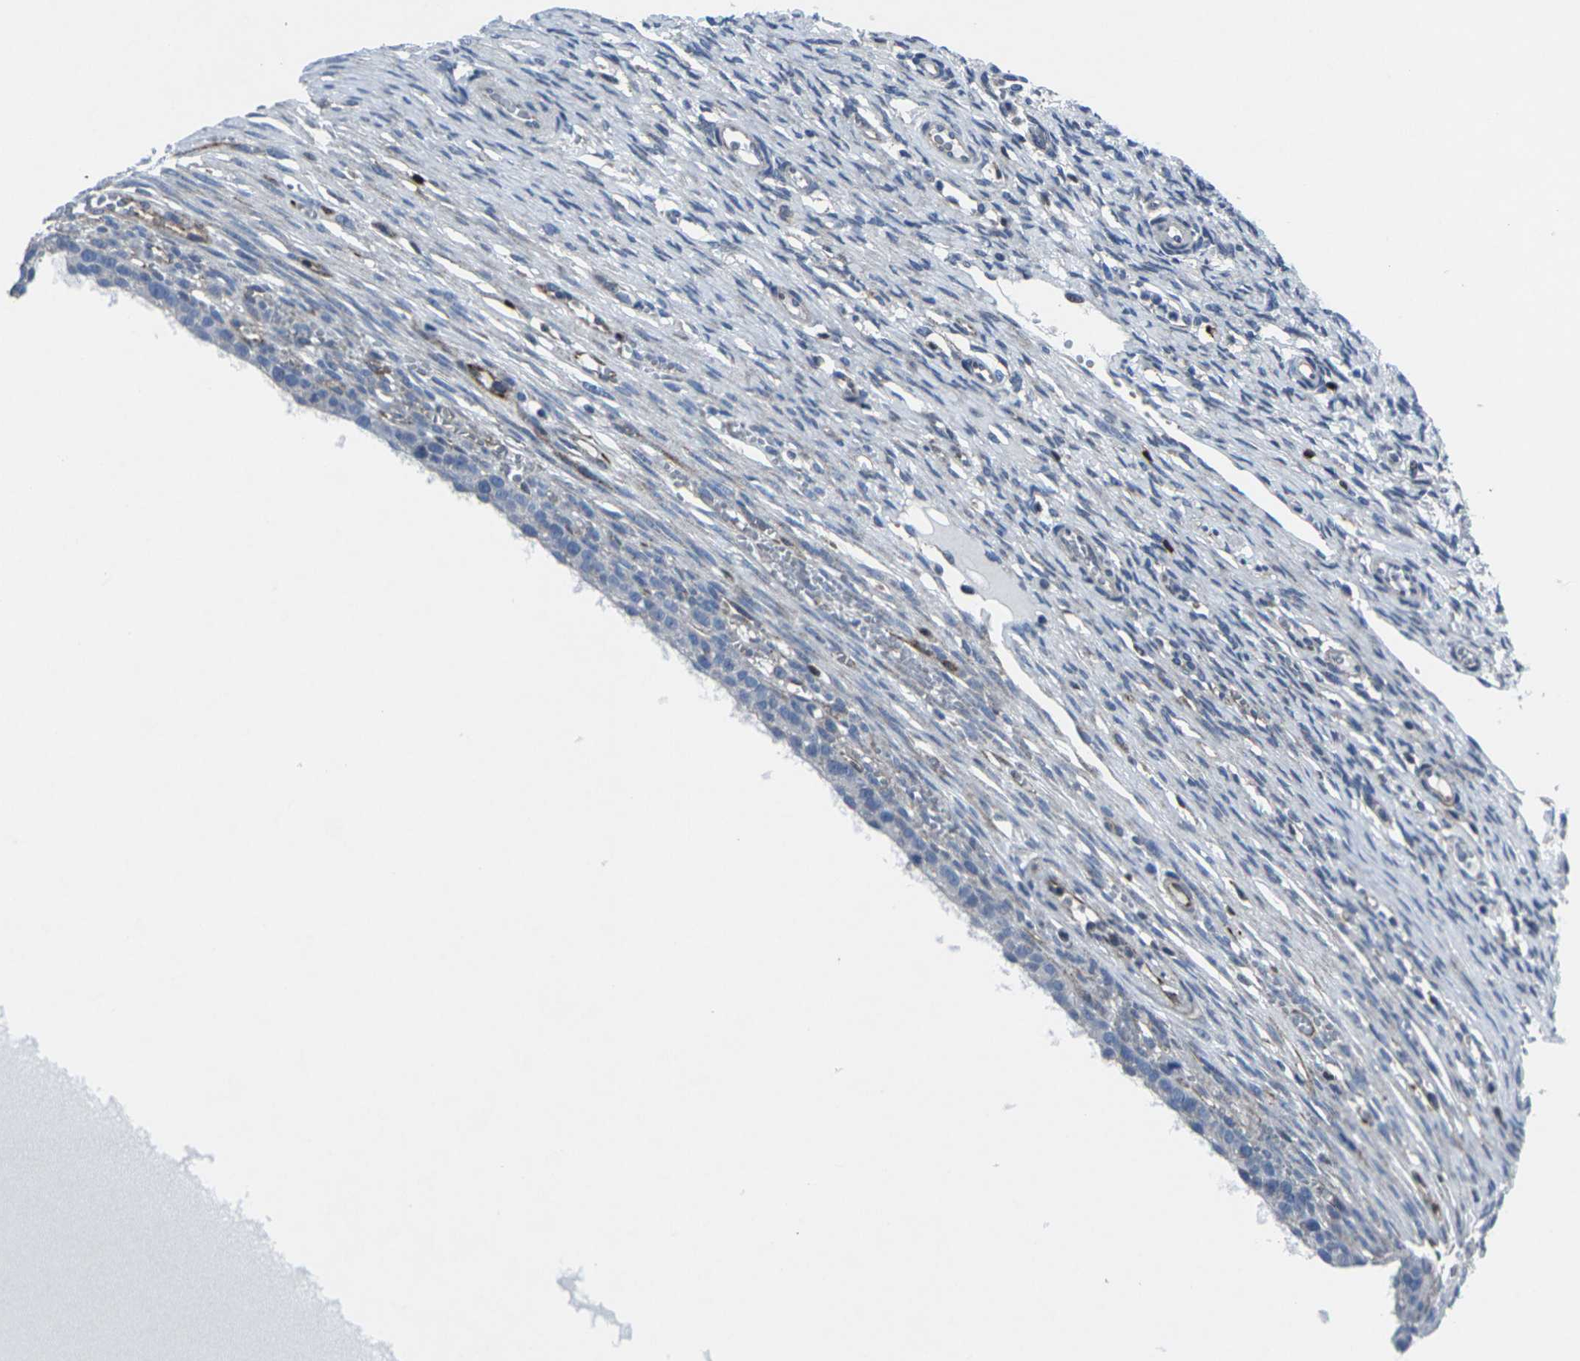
{"staining": {"intensity": "negative", "quantity": "none", "location": "none"}, "tissue": "ovary", "cell_type": "Ovarian stroma cells", "image_type": "normal", "snomed": [{"axis": "morphology", "description": "Normal tissue, NOS"}, {"axis": "topography", "description": "Ovary"}], "caption": "High power microscopy histopathology image of an IHC image of unremarkable ovary, revealing no significant staining in ovarian stroma cells.", "gene": "STAT4", "patient": {"sex": "female", "age": 33}}